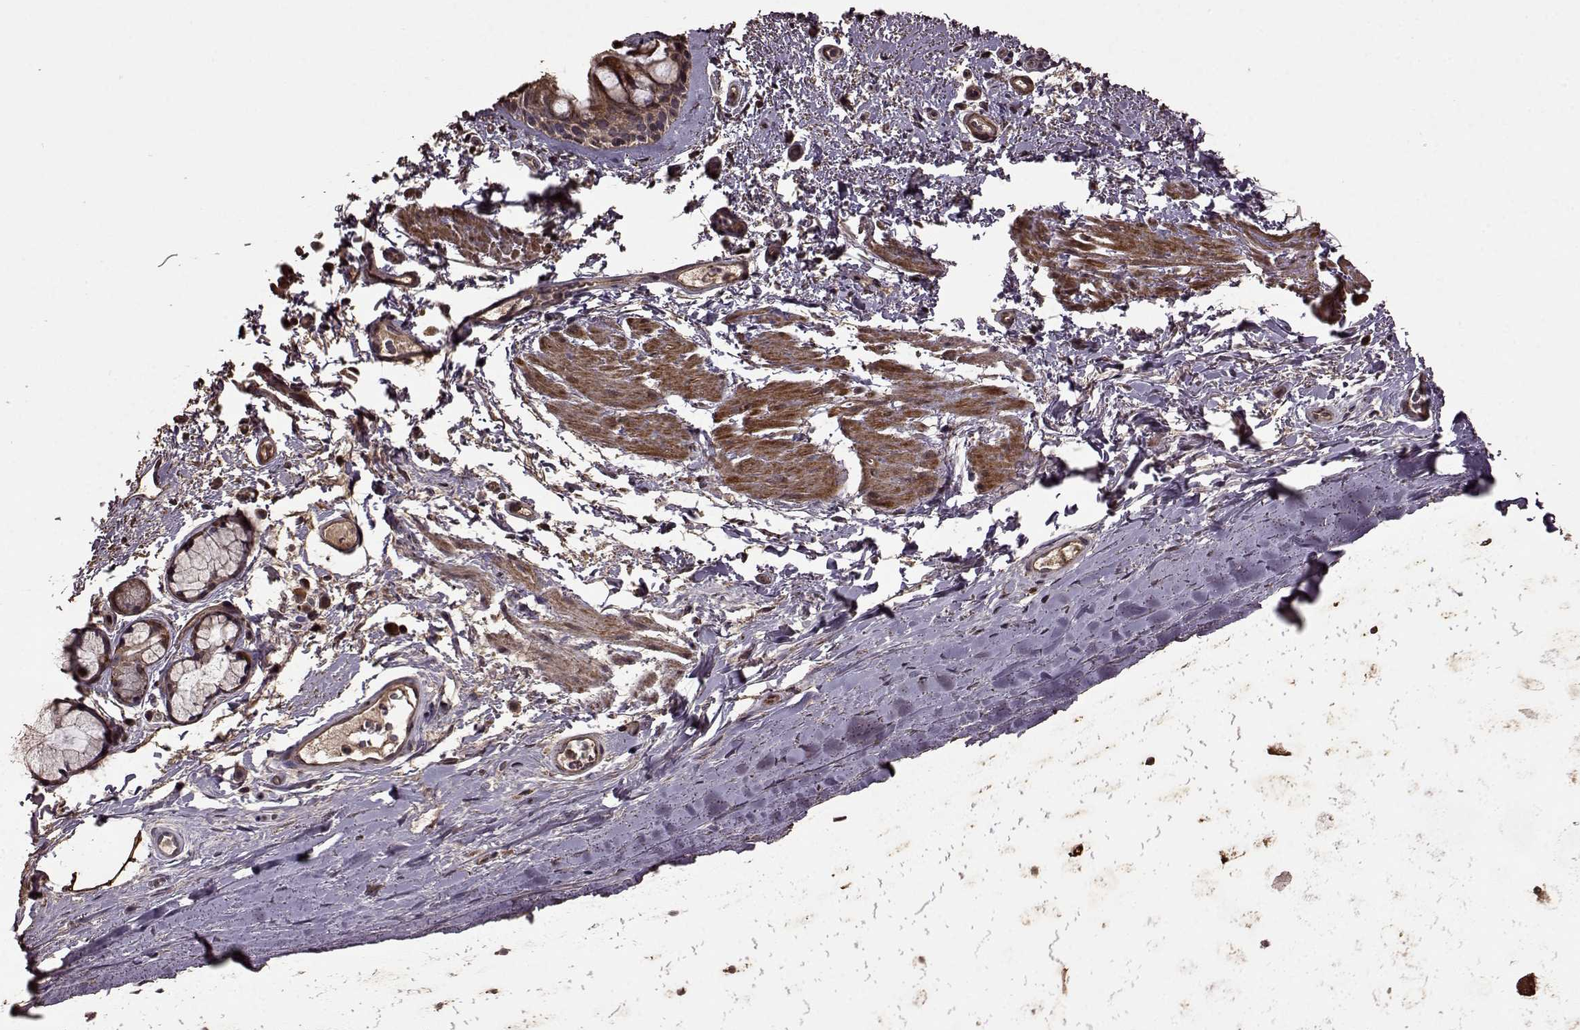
{"staining": {"intensity": "strong", "quantity": "25%-75%", "location": "cytoplasmic/membranous"}, "tissue": "bronchus", "cell_type": "Respiratory epithelial cells", "image_type": "normal", "snomed": [{"axis": "morphology", "description": "Normal tissue, NOS"}, {"axis": "topography", "description": "Bronchus"}], "caption": "The histopathology image demonstrates a brown stain indicating the presence of a protein in the cytoplasmic/membranous of respiratory epithelial cells in bronchus.", "gene": "FBXW11", "patient": {"sex": "female", "age": 64}}